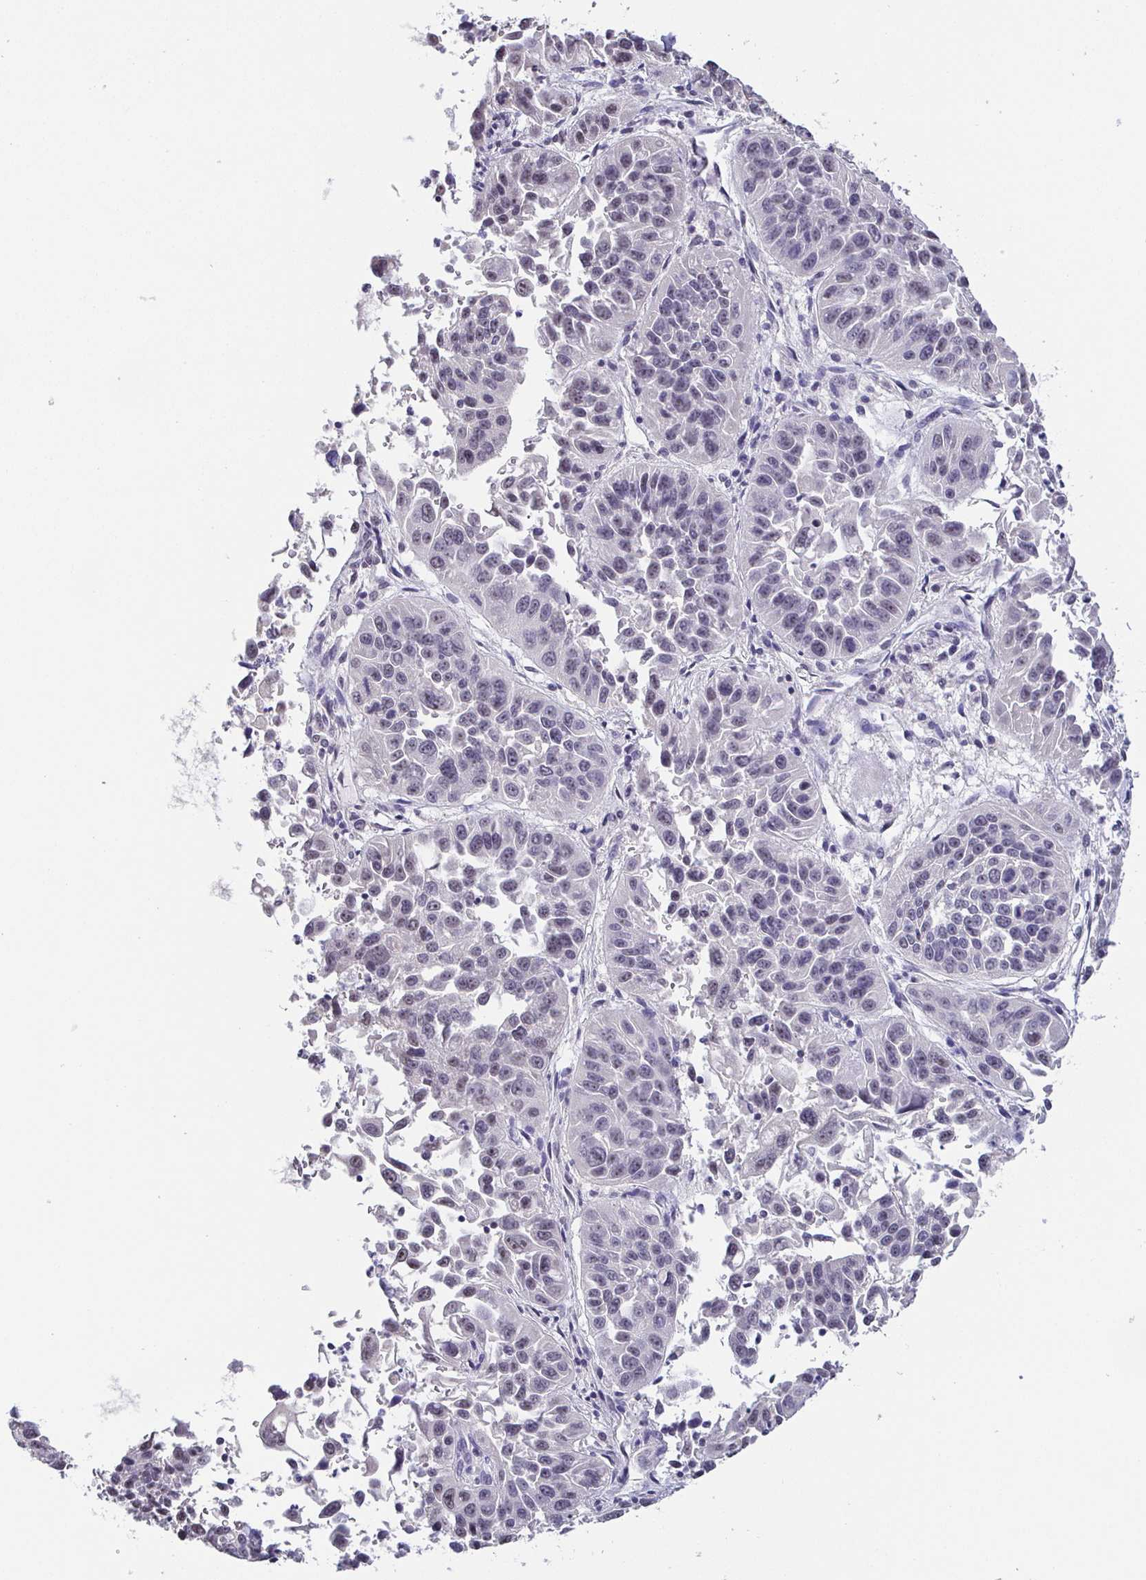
{"staining": {"intensity": "negative", "quantity": "none", "location": "none"}, "tissue": "lung cancer", "cell_type": "Tumor cells", "image_type": "cancer", "snomed": [{"axis": "morphology", "description": "Squamous cell carcinoma, NOS"}, {"axis": "topography", "description": "Lung"}], "caption": "The histopathology image displays no significant positivity in tumor cells of lung cancer (squamous cell carcinoma). (DAB (3,3'-diaminobenzidine) IHC visualized using brightfield microscopy, high magnification).", "gene": "NEFH", "patient": {"sex": "female", "age": 61}}